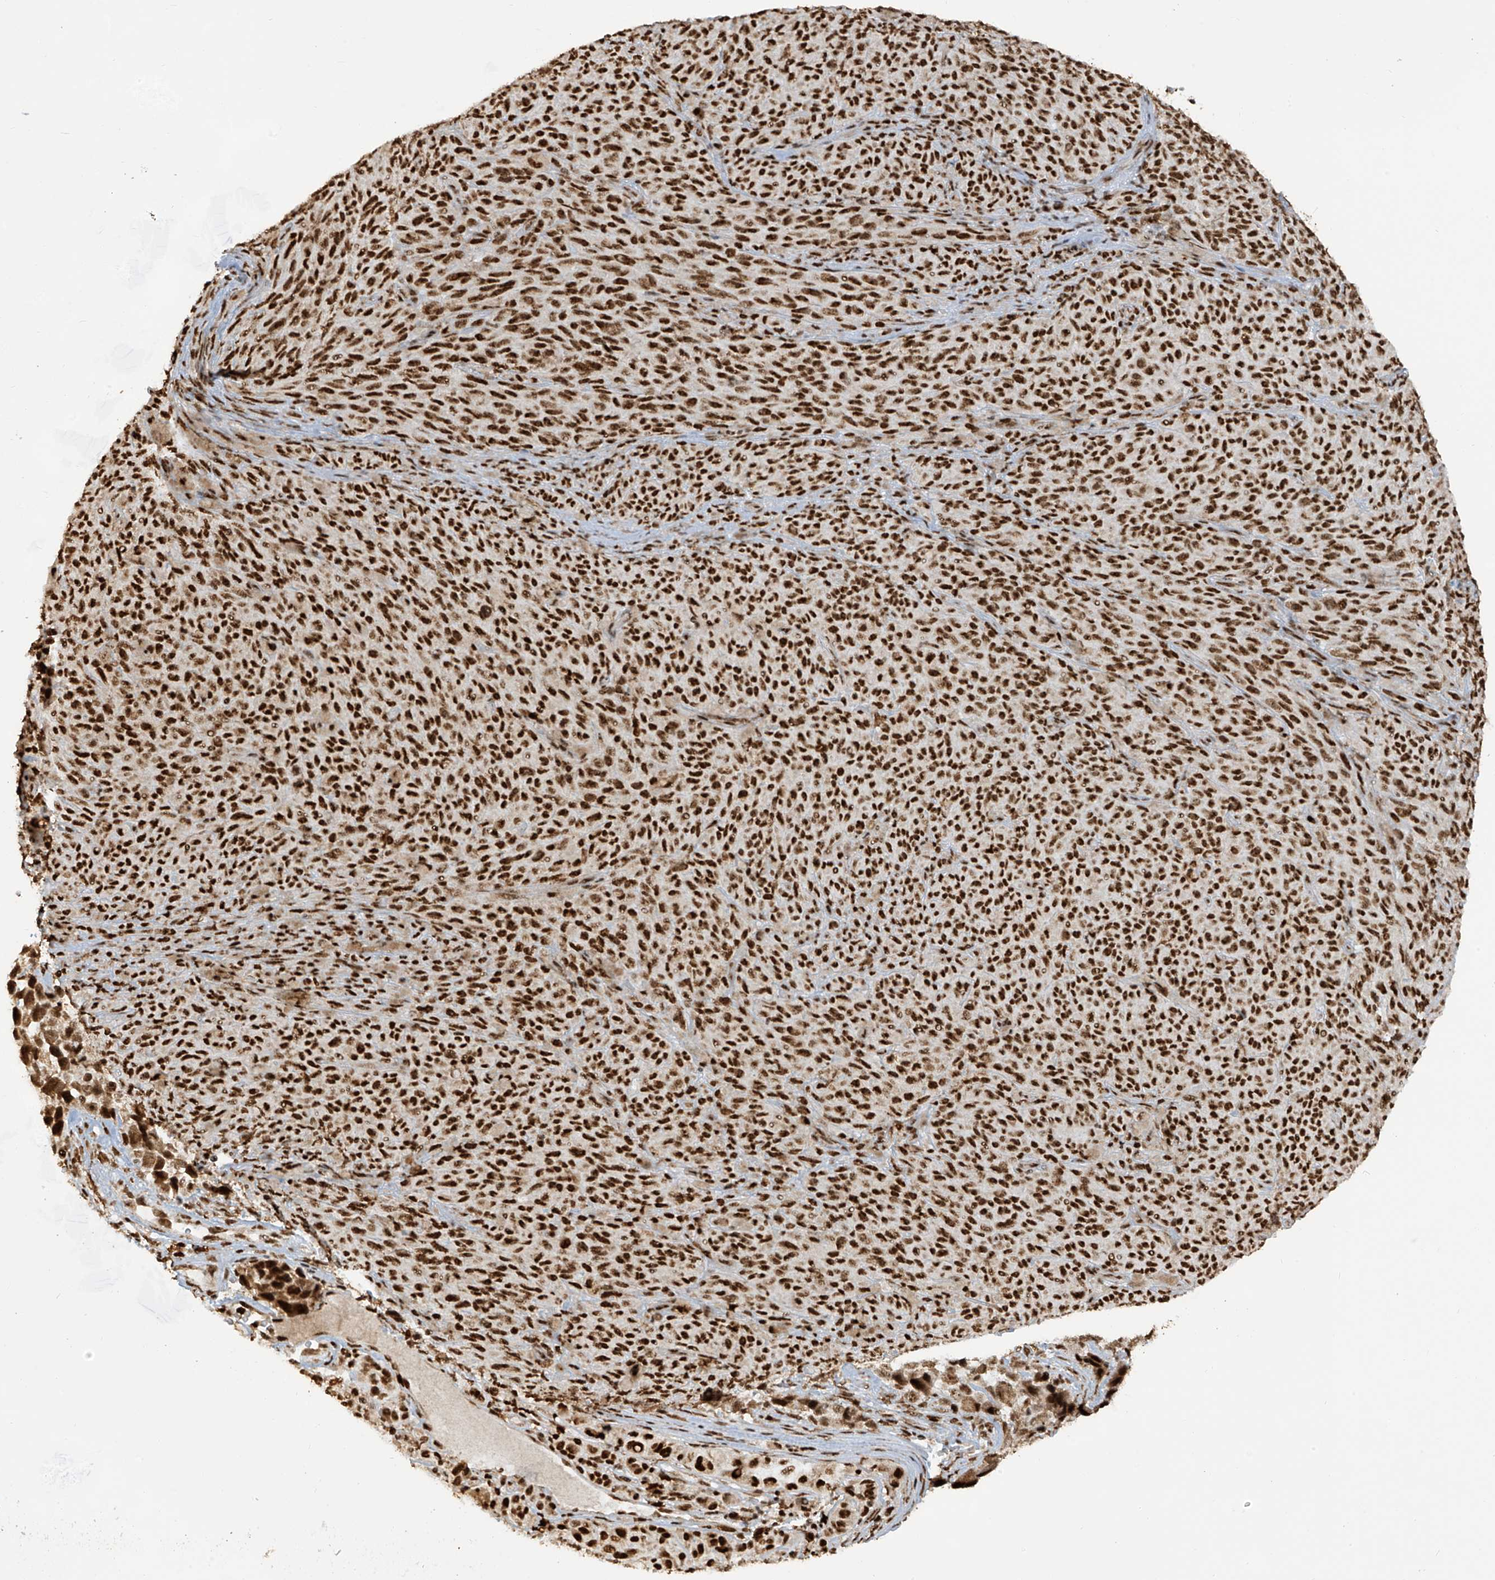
{"staining": {"intensity": "strong", "quantity": ">75%", "location": "nuclear"}, "tissue": "melanoma", "cell_type": "Tumor cells", "image_type": "cancer", "snomed": [{"axis": "morphology", "description": "Malignant melanoma, NOS"}, {"axis": "topography", "description": "Skin"}], "caption": "The immunohistochemical stain shows strong nuclear positivity in tumor cells of melanoma tissue.", "gene": "LBH", "patient": {"sex": "female", "age": 82}}